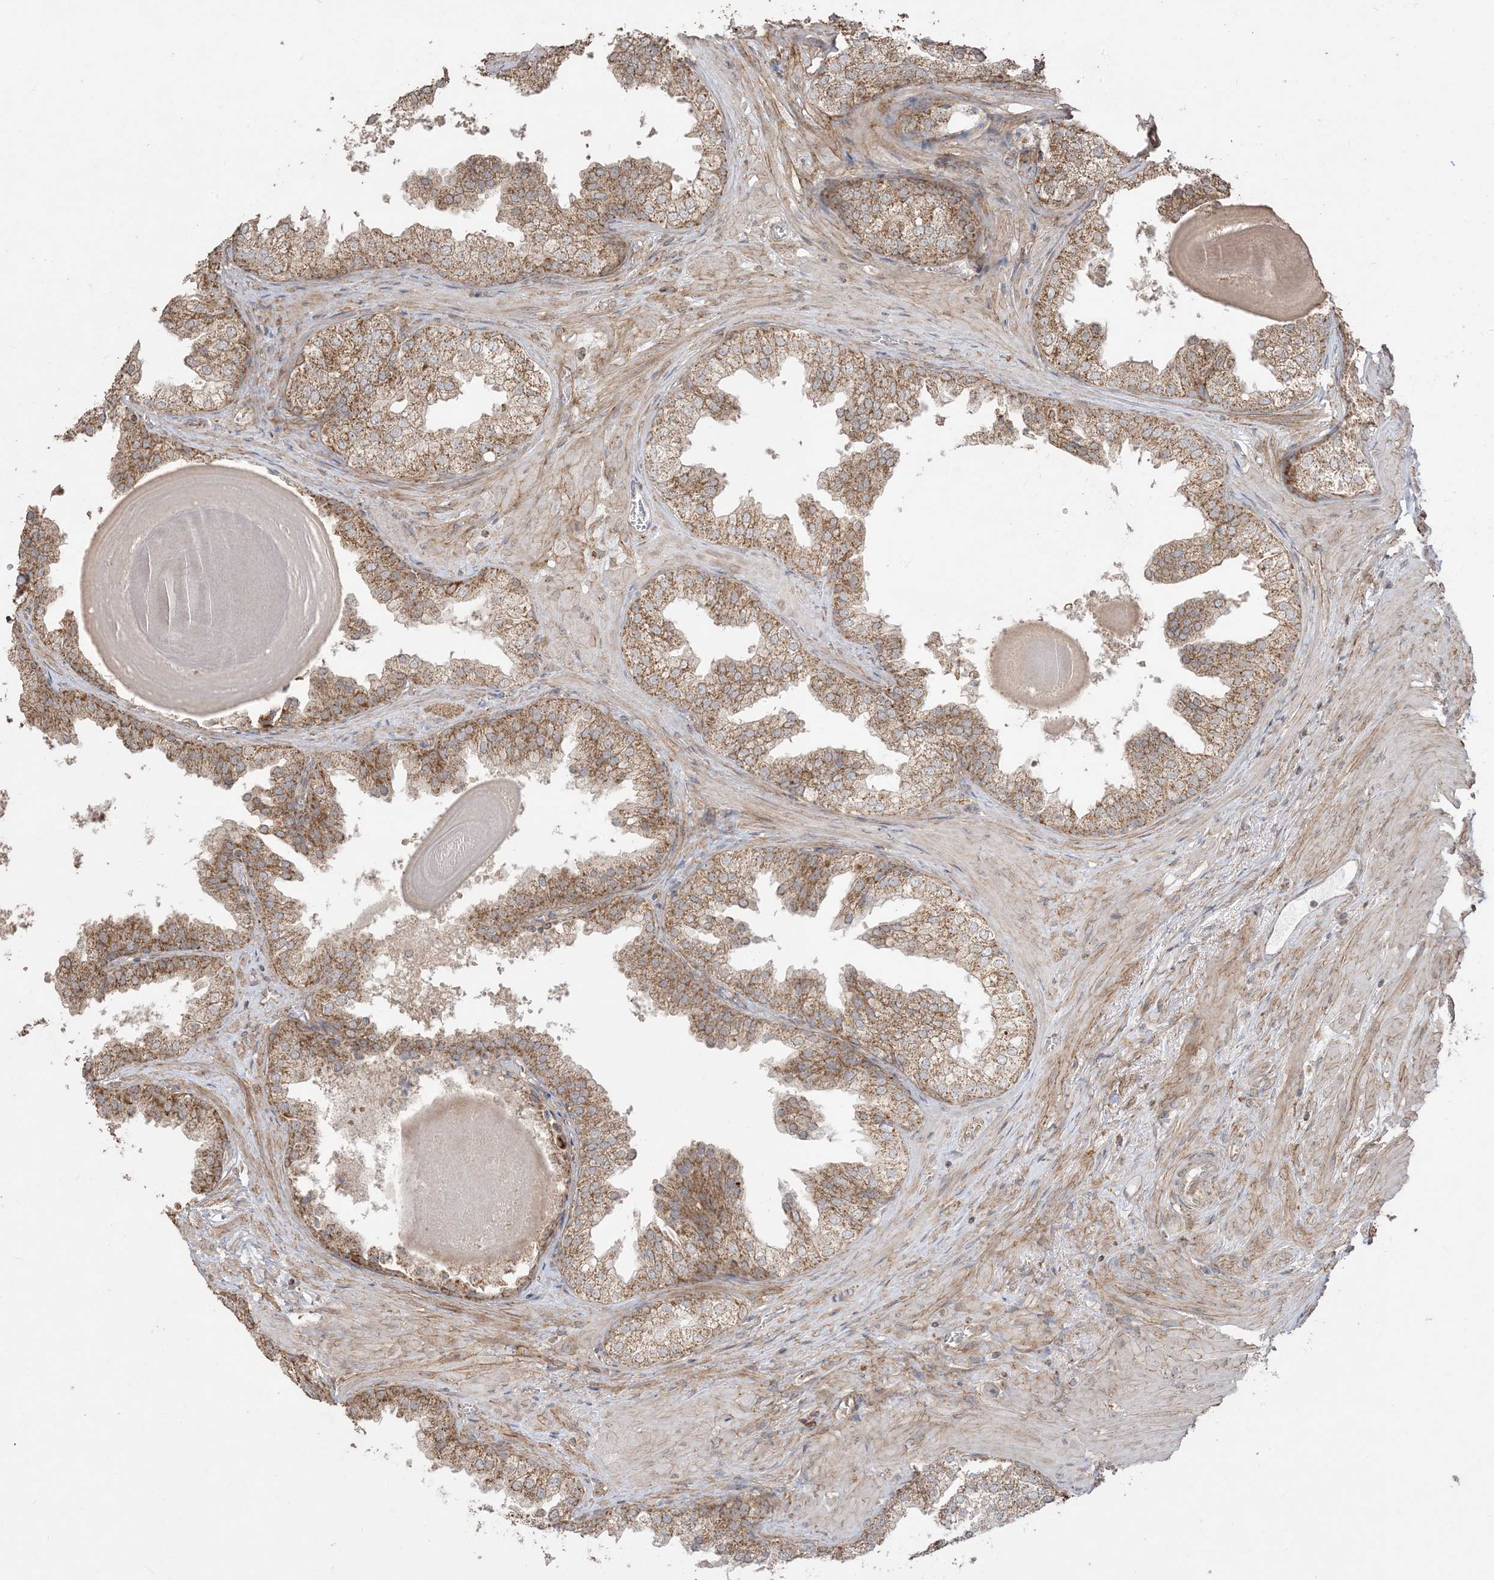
{"staining": {"intensity": "strong", "quantity": ">75%", "location": "cytoplasmic/membranous"}, "tissue": "prostate", "cell_type": "Glandular cells", "image_type": "normal", "snomed": [{"axis": "morphology", "description": "Normal tissue, NOS"}, {"axis": "topography", "description": "Prostate"}], "caption": "This micrograph demonstrates immunohistochemistry staining of normal prostate, with high strong cytoplasmic/membranous expression in approximately >75% of glandular cells.", "gene": "SIRT3", "patient": {"sex": "male", "age": 48}}